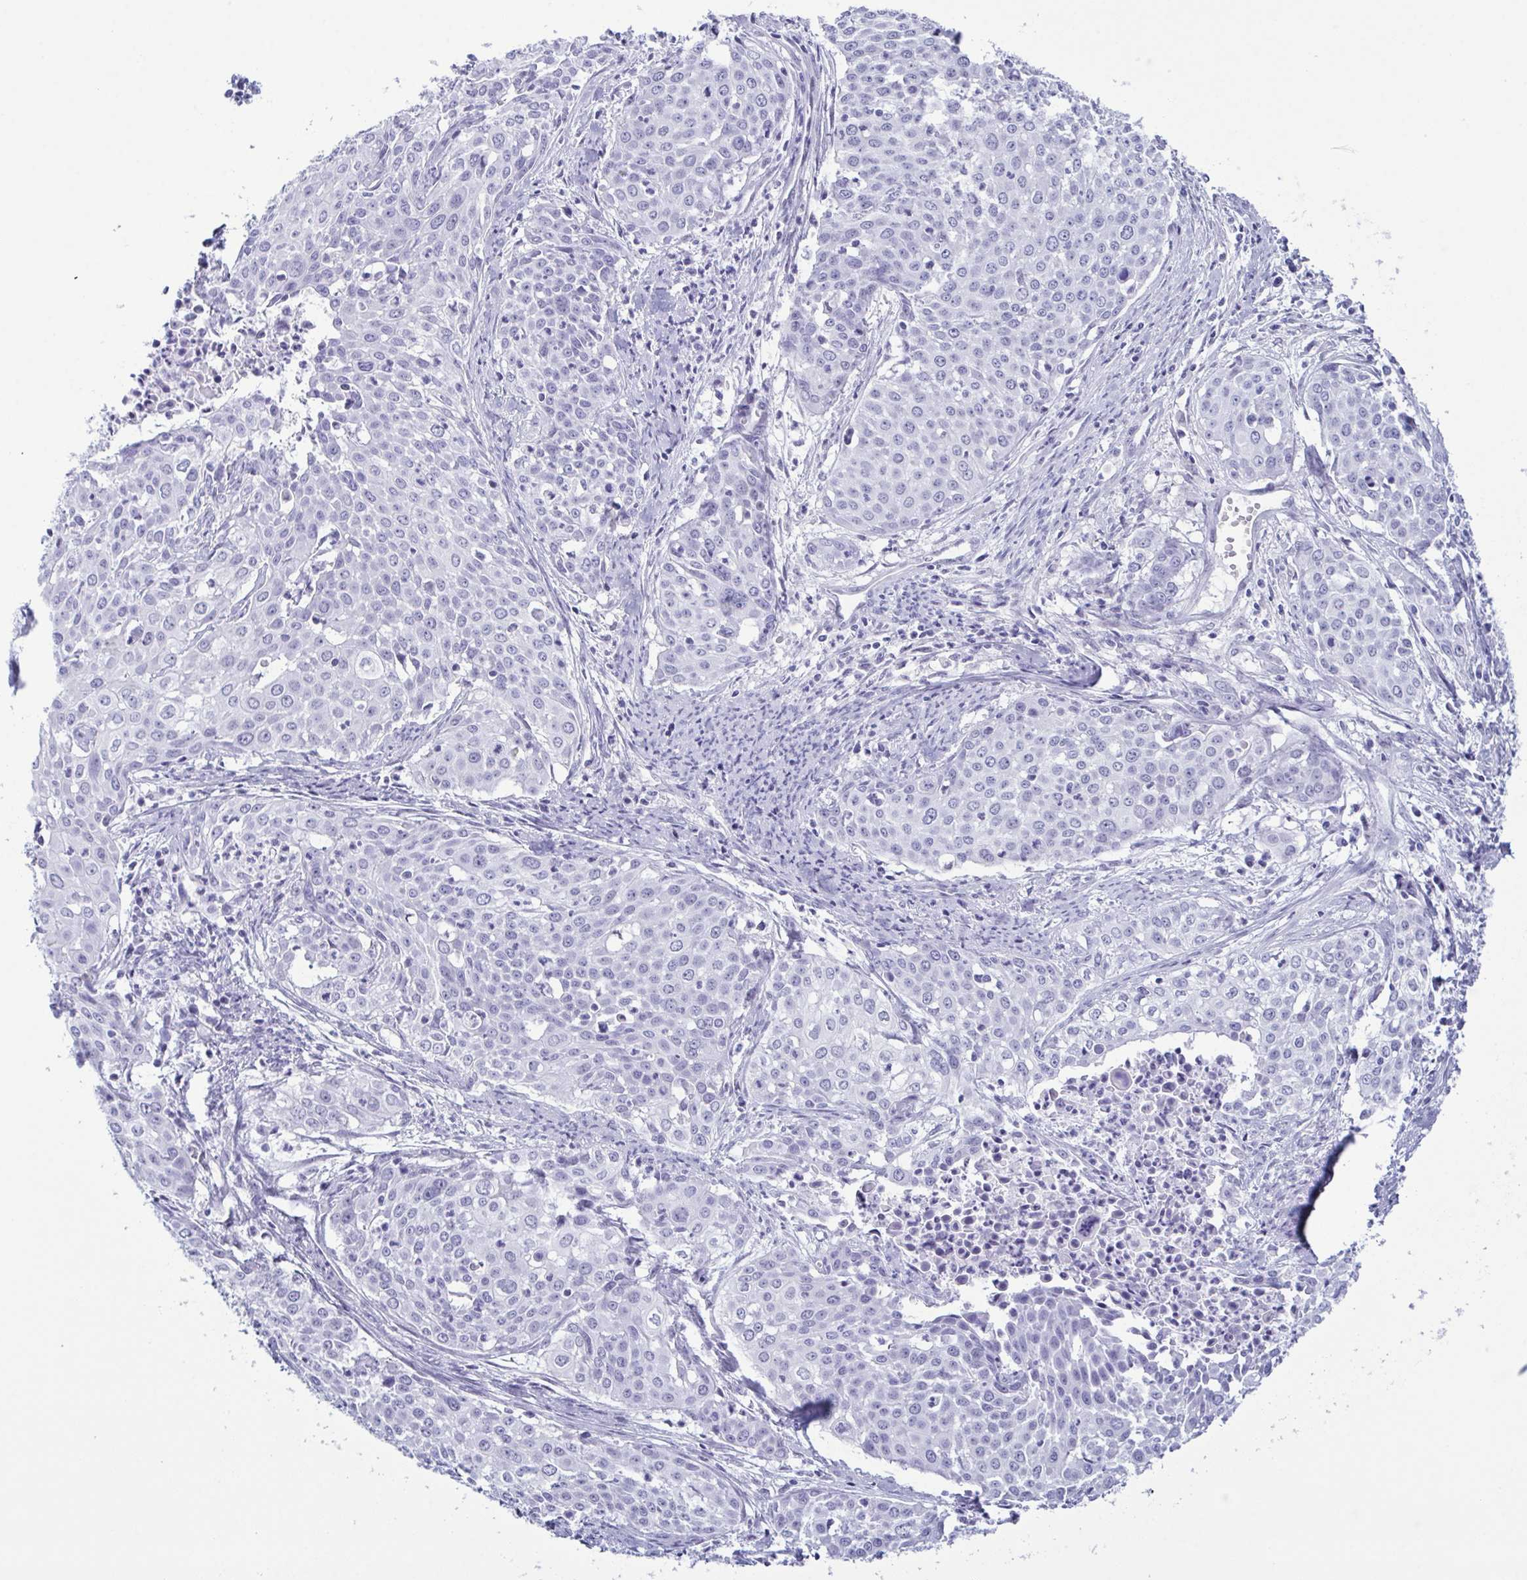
{"staining": {"intensity": "negative", "quantity": "none", "location": "none"}, "tissue": "cervical cancer", "cell_type": "Tumor cells", "image_type": "cancer", "snomed": [{"axis": "morphology", "description": "Squamous cell carcinoma, NOS"}, {"axis": "topography", "description": "Cervix"}], "caption": "A micrograph of cervical cancer (squamous cell carcinoma) stained for a protein shows no brown staining in tumor cells. Brightfield microscopy of IHC stained with DAB (brown) and hematoxylin (blue), captured at high magnification.", "gene": "SUGP2", "patient": {"sex": "female", "age": 39}}